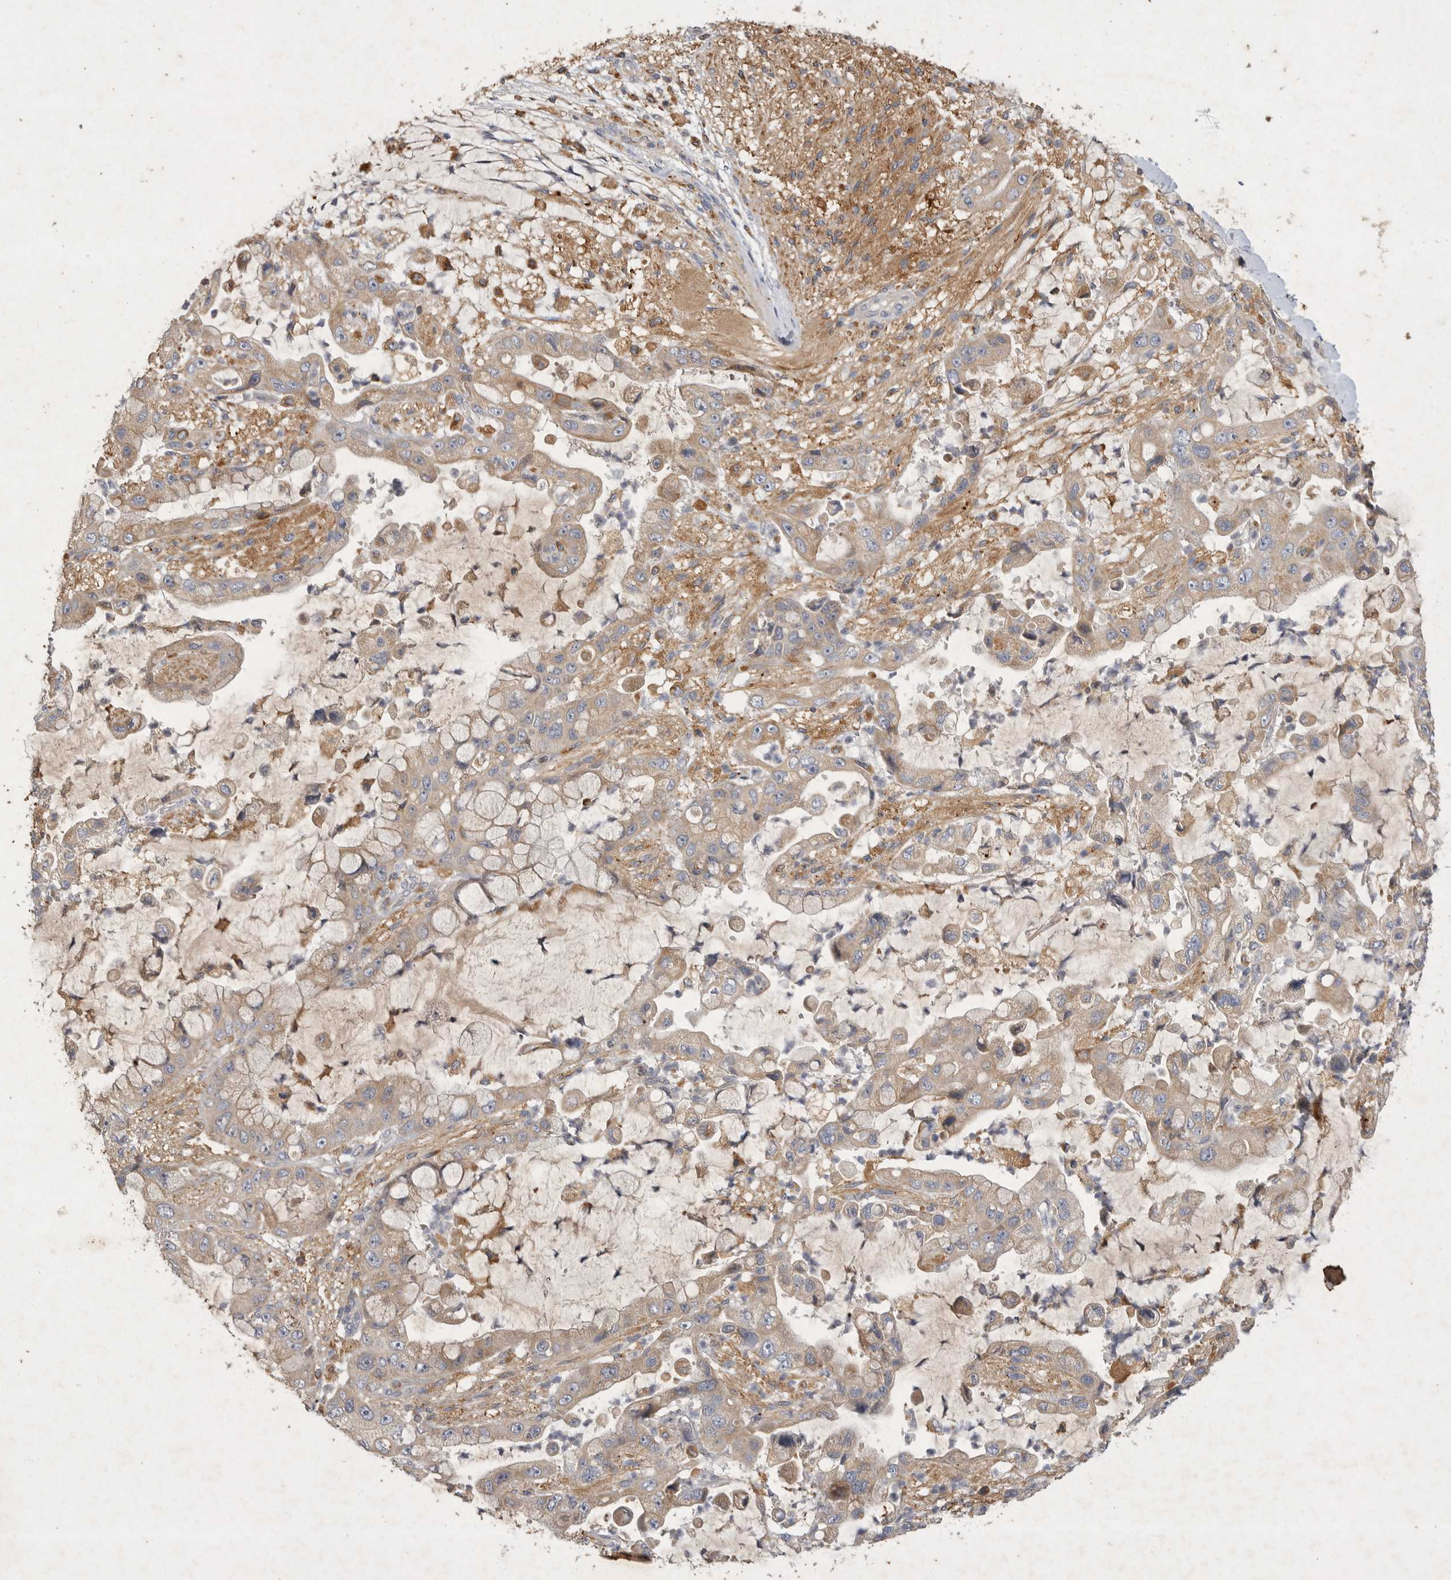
{"staining": {"intensity": "moderate", "quantity": "25%-75%", "location": "cytoplasmic/membranous"}, "tissue": "liver cancer", "cell_type": "Tumor cells", "image_type": "cancer", "snomed": [{"axis": "morphology", "description": "Cholangiocarcinoma"}, {"axis": "topography", "description": "Liver"}], "caption": "Brown immunohistochemical staining in liver cholangiocarcinoma reveals moderate cytoplasmic/membranous expression in approximately 25%-75% of tumor cells. (Brightfield microscopy of DAB IHC at high magnification).", "gene": "MRPL41", "patient": {"sex": "female", "age": 54}}